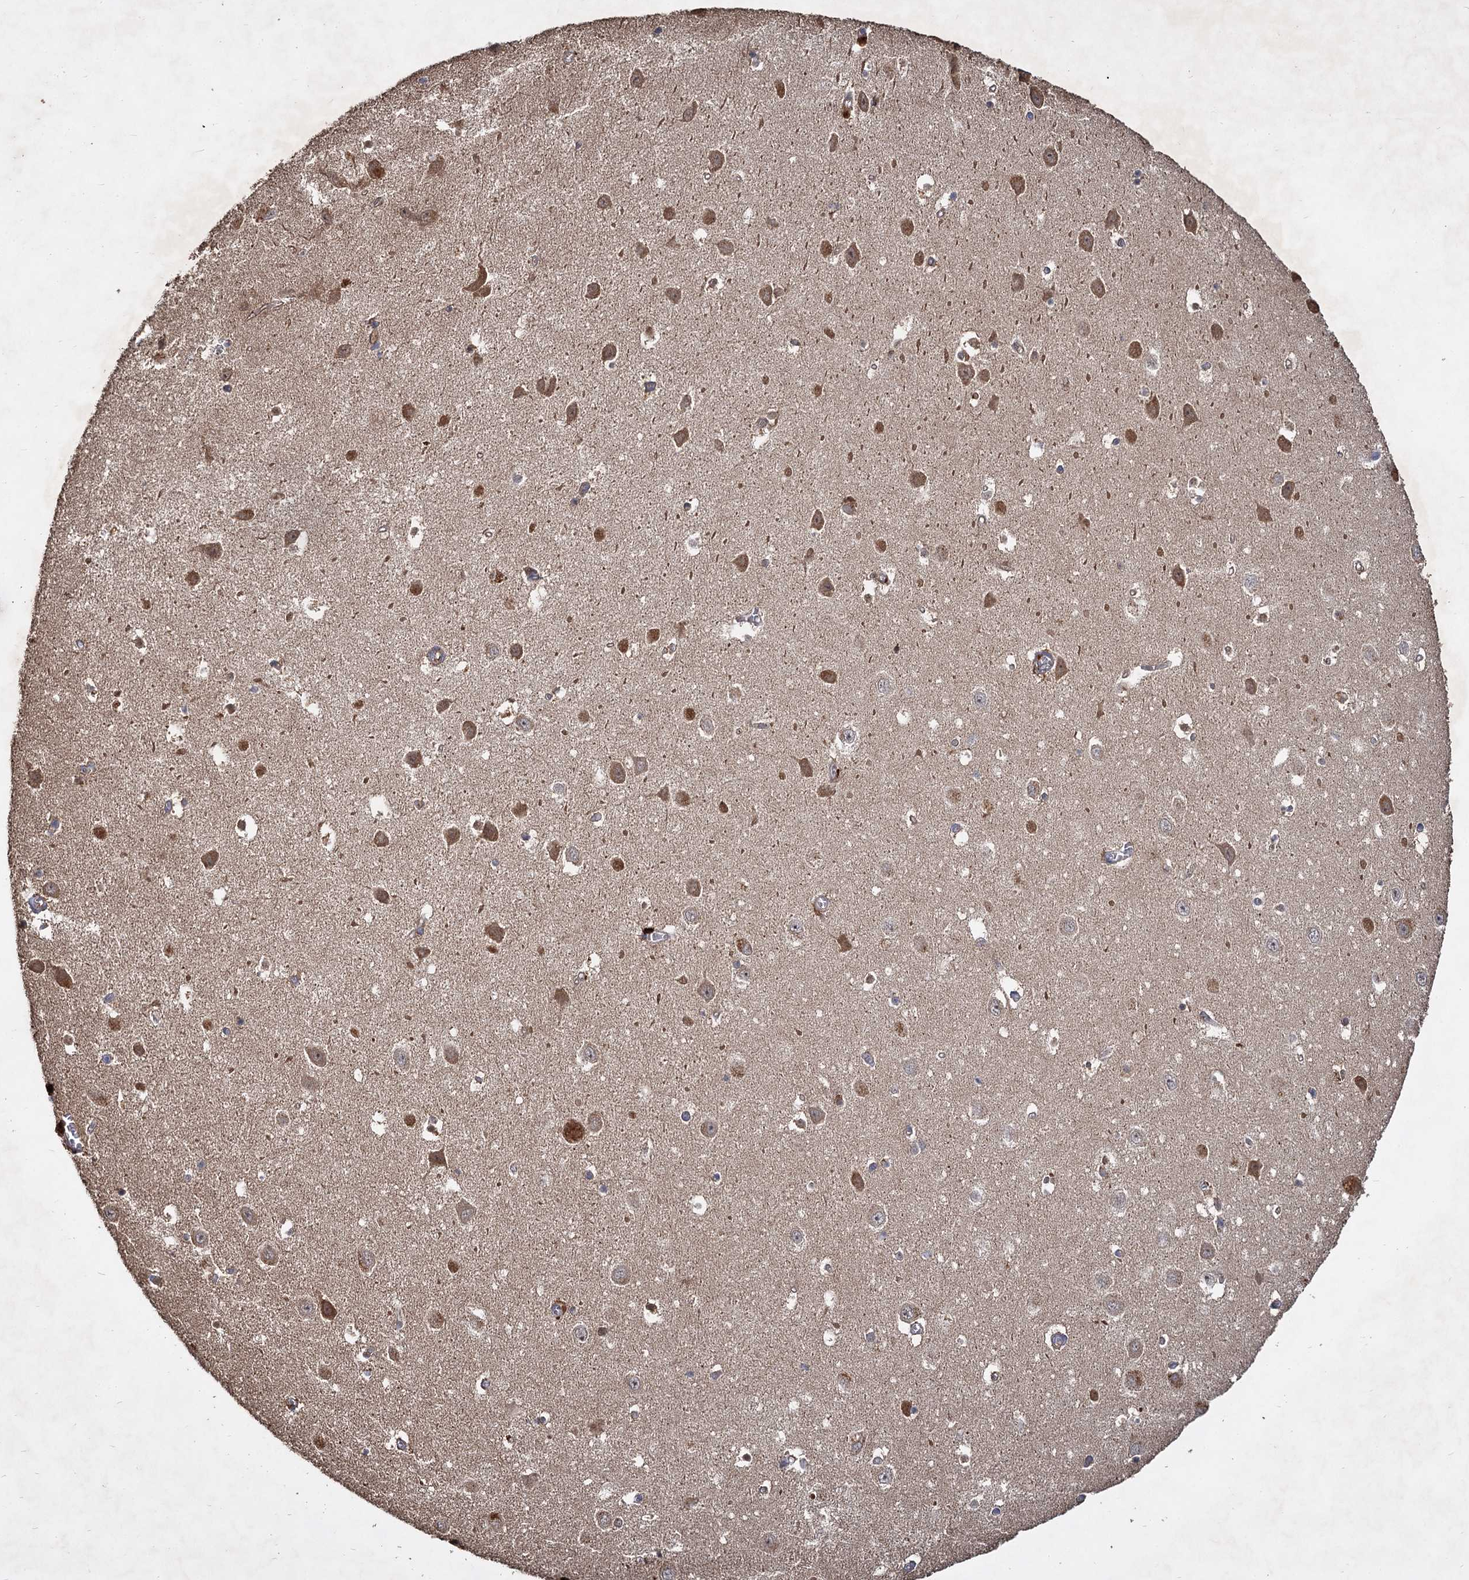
{"staining": {"intensity": "weak", "quantity": "<25%", "location": "cytoplasmic/membranous"}, "tissue": "hippocampus", "cell_type": "Glial cells", "image_type": "normal", "snomed": [{"axis": "morphology", "description": "Normal tissue, NOS"}, {"axis": "topography", "description": "Hippocampus"}], "caption": "Immunohistochemistry of unremarkable human hippocampus demonstrates no positivity in glial cells.", "gene": "GCLC", "patient": {"sex": "female", "age": 64}}